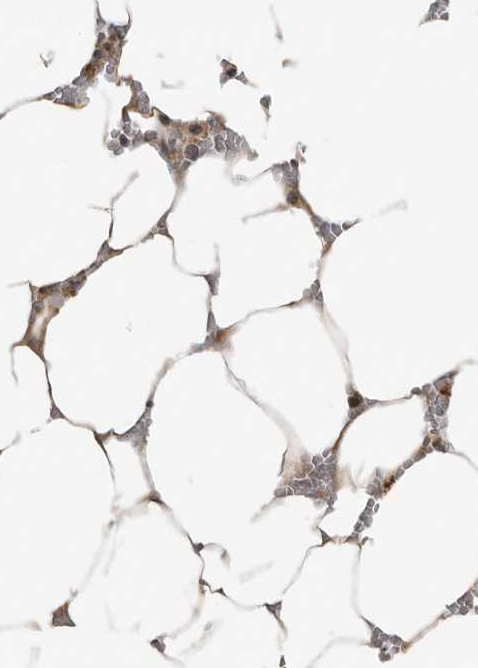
{"staining": {"intensity": "moderate", "quantity": "<25%", "location": "cytoplasmic/membranous"}, "tissue": "bone marrow", "cell_type": "Hematopoietic cells", "image_type": "normal", "snomed": [{"axis": "morphology", "description": "Normal tissue, NOS"}, {"axis": "topography", "description": "Bone marrow"}], "caption": "Bone marrow stained with DAB (3,3'-diaminobenzidine) immunohistochemistry exhibits low levels of moderate cytoplasmic/membranous staining in approximately <25% of hematopoietic cells.", "gene": "KIF26B", "patient": {"sex": "male", "age": 70}}